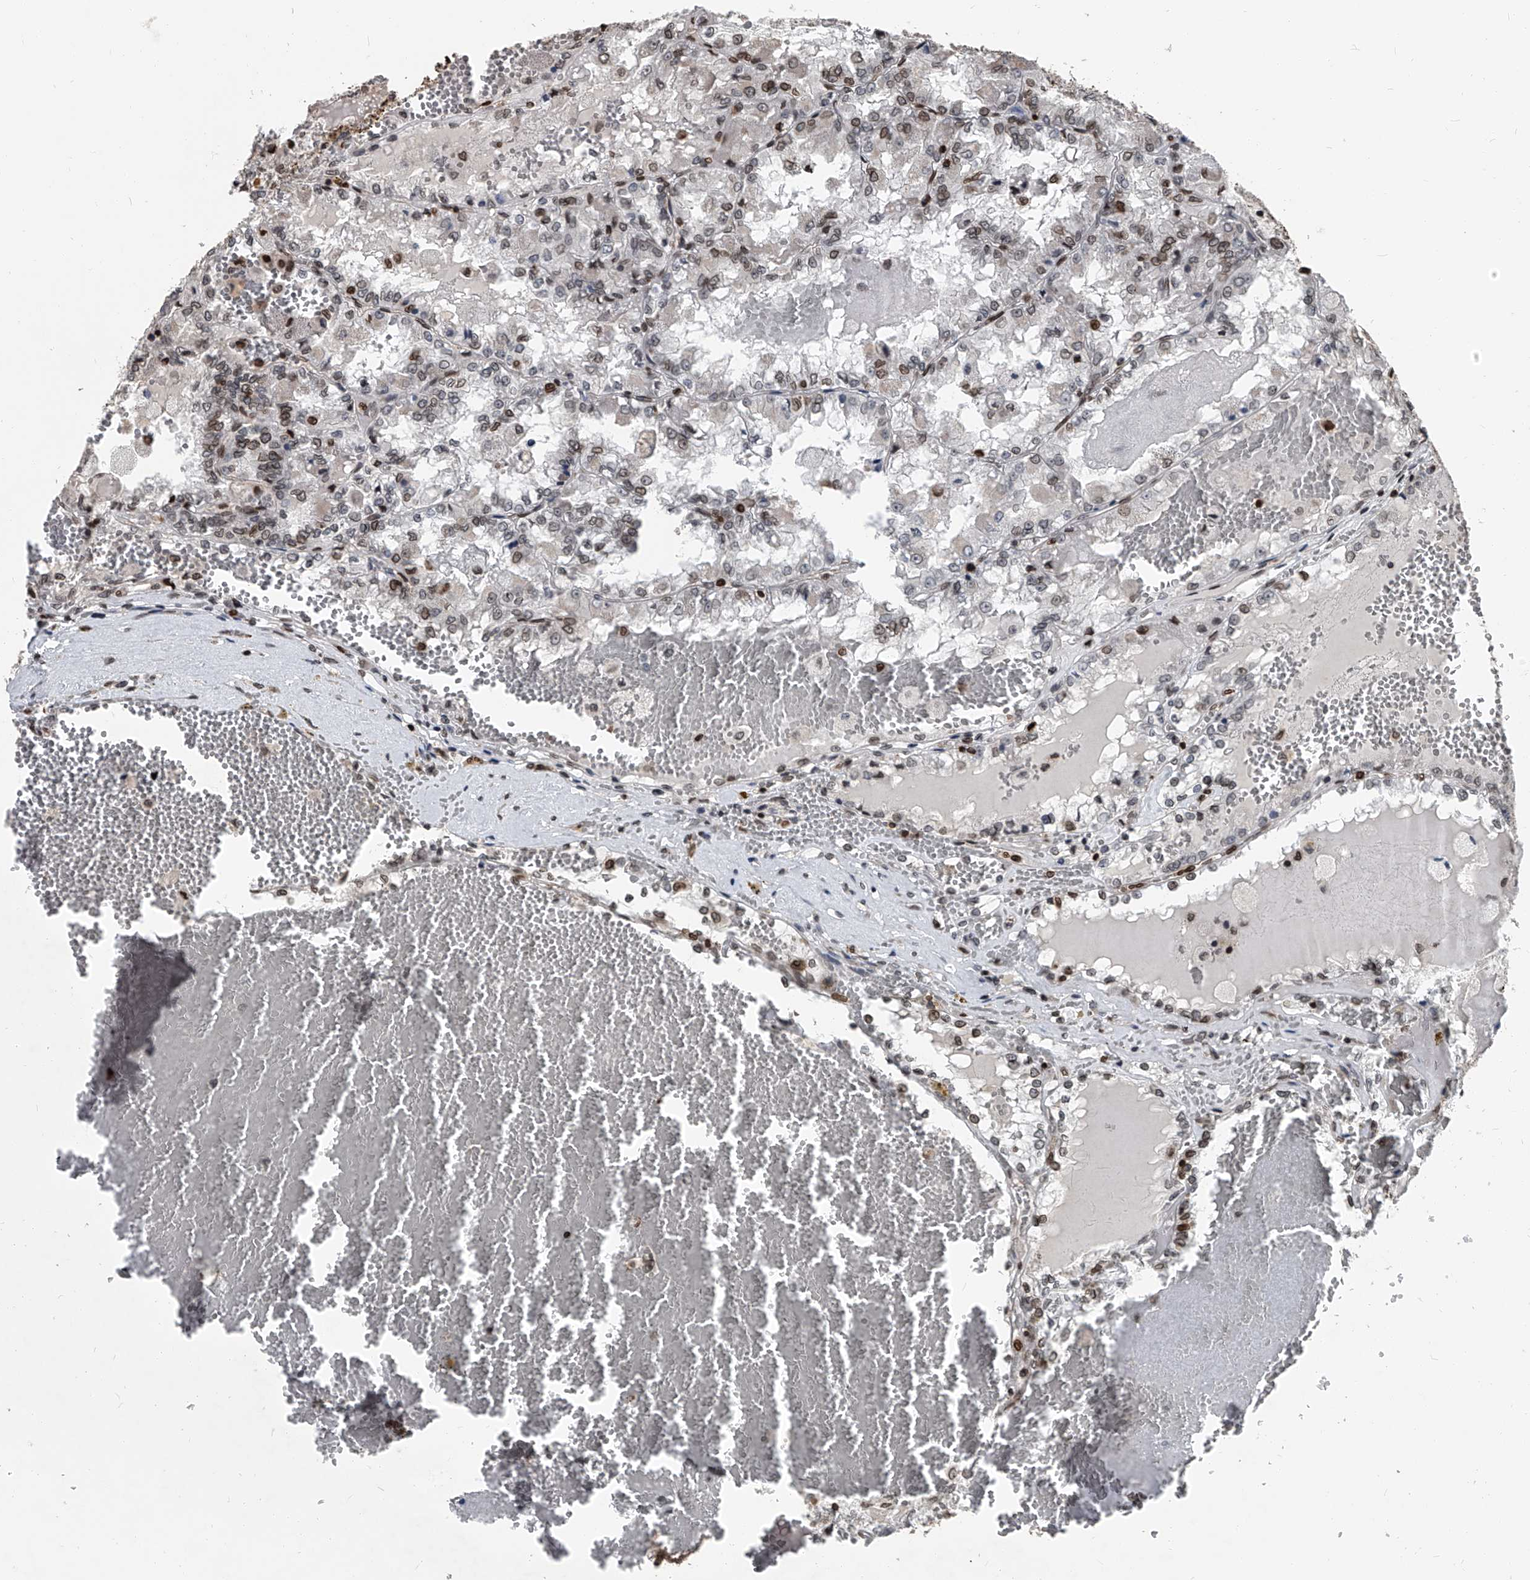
{"staining": {"intensity": "moderate", "quantity": "25%-75%", "location": "cytoplasmic/membranous,nuclear"}, "tissue": "renal cancer", "cell_type": "Tumor cells", "image_type": "cancer", "snomed": [{"axis": "morphology", "description": "Adenocarcinoma, NOS"}, {"axis": "topography", "description": "Kidney"}], "caption": "DAB immunohistochemical staining of human renal cancer demonstrates moderate cytoplasmic/membranous and nuclear protein staining in approximately 25%-75% of tumor cells.", "gene": "PHF20", "patient": {"sex": "female", "age": 56}}